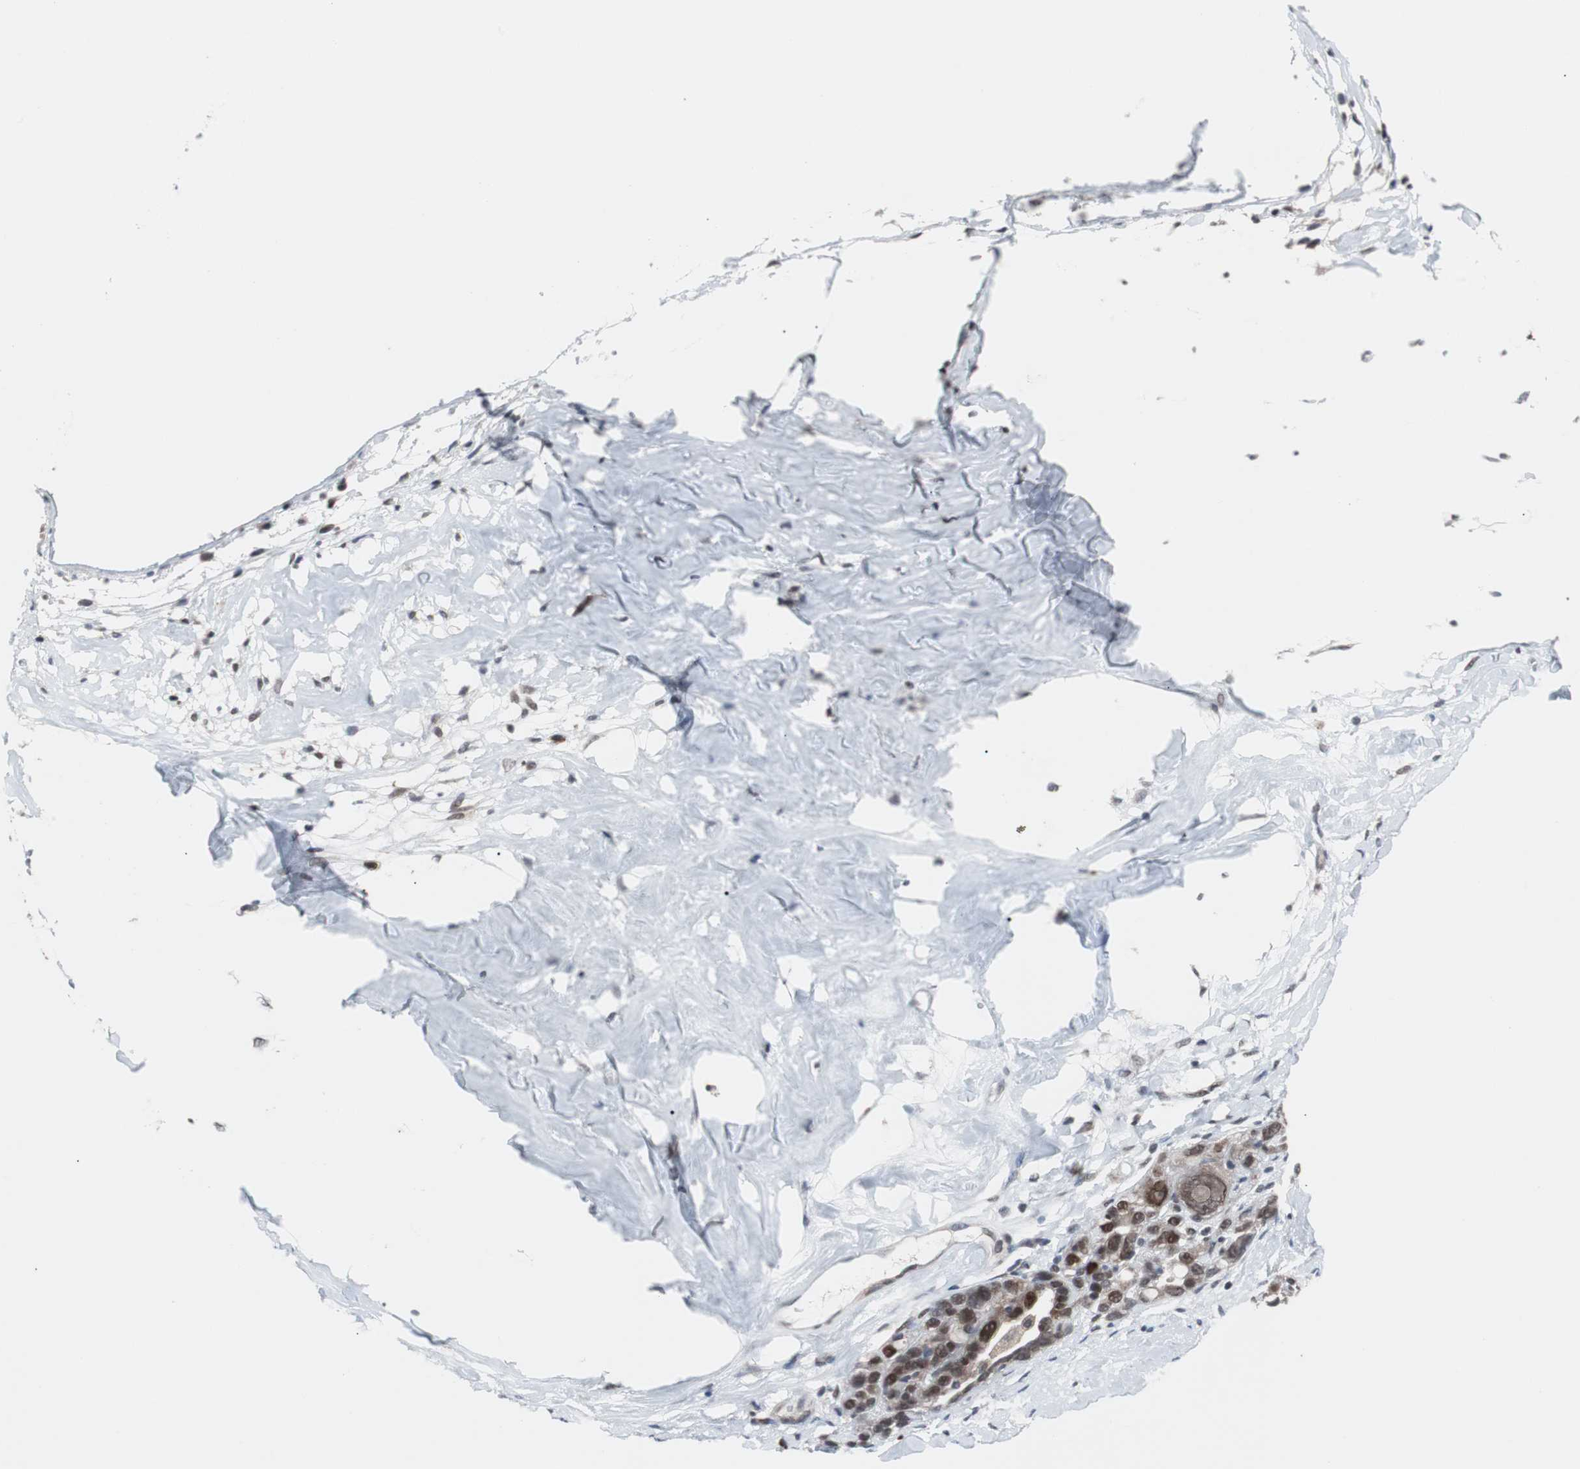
{"staining": {"intensity": "strong", "quantity": ">75%", "location": "nuclear"}, "tissue": "ovarian cancer", "cell_type": "Tumor cells", "image_type": "cancer", "snomed": [{"axis": "morphology", "description": "Cystadenocarcinoma, serous, NOS"}, {"axis": "topography", "description": "Ovary"}], "caption": "This photomicrograph displays ovarian cancer stained with immunohistochemistry (IHC) to label a protein in brown. The nuclear of tumor cells show strong positivity for the protein. Nuclei are counter-stained blue.", "gene": "ZHX2", "patient": {"sex": "female", "age": 66}}